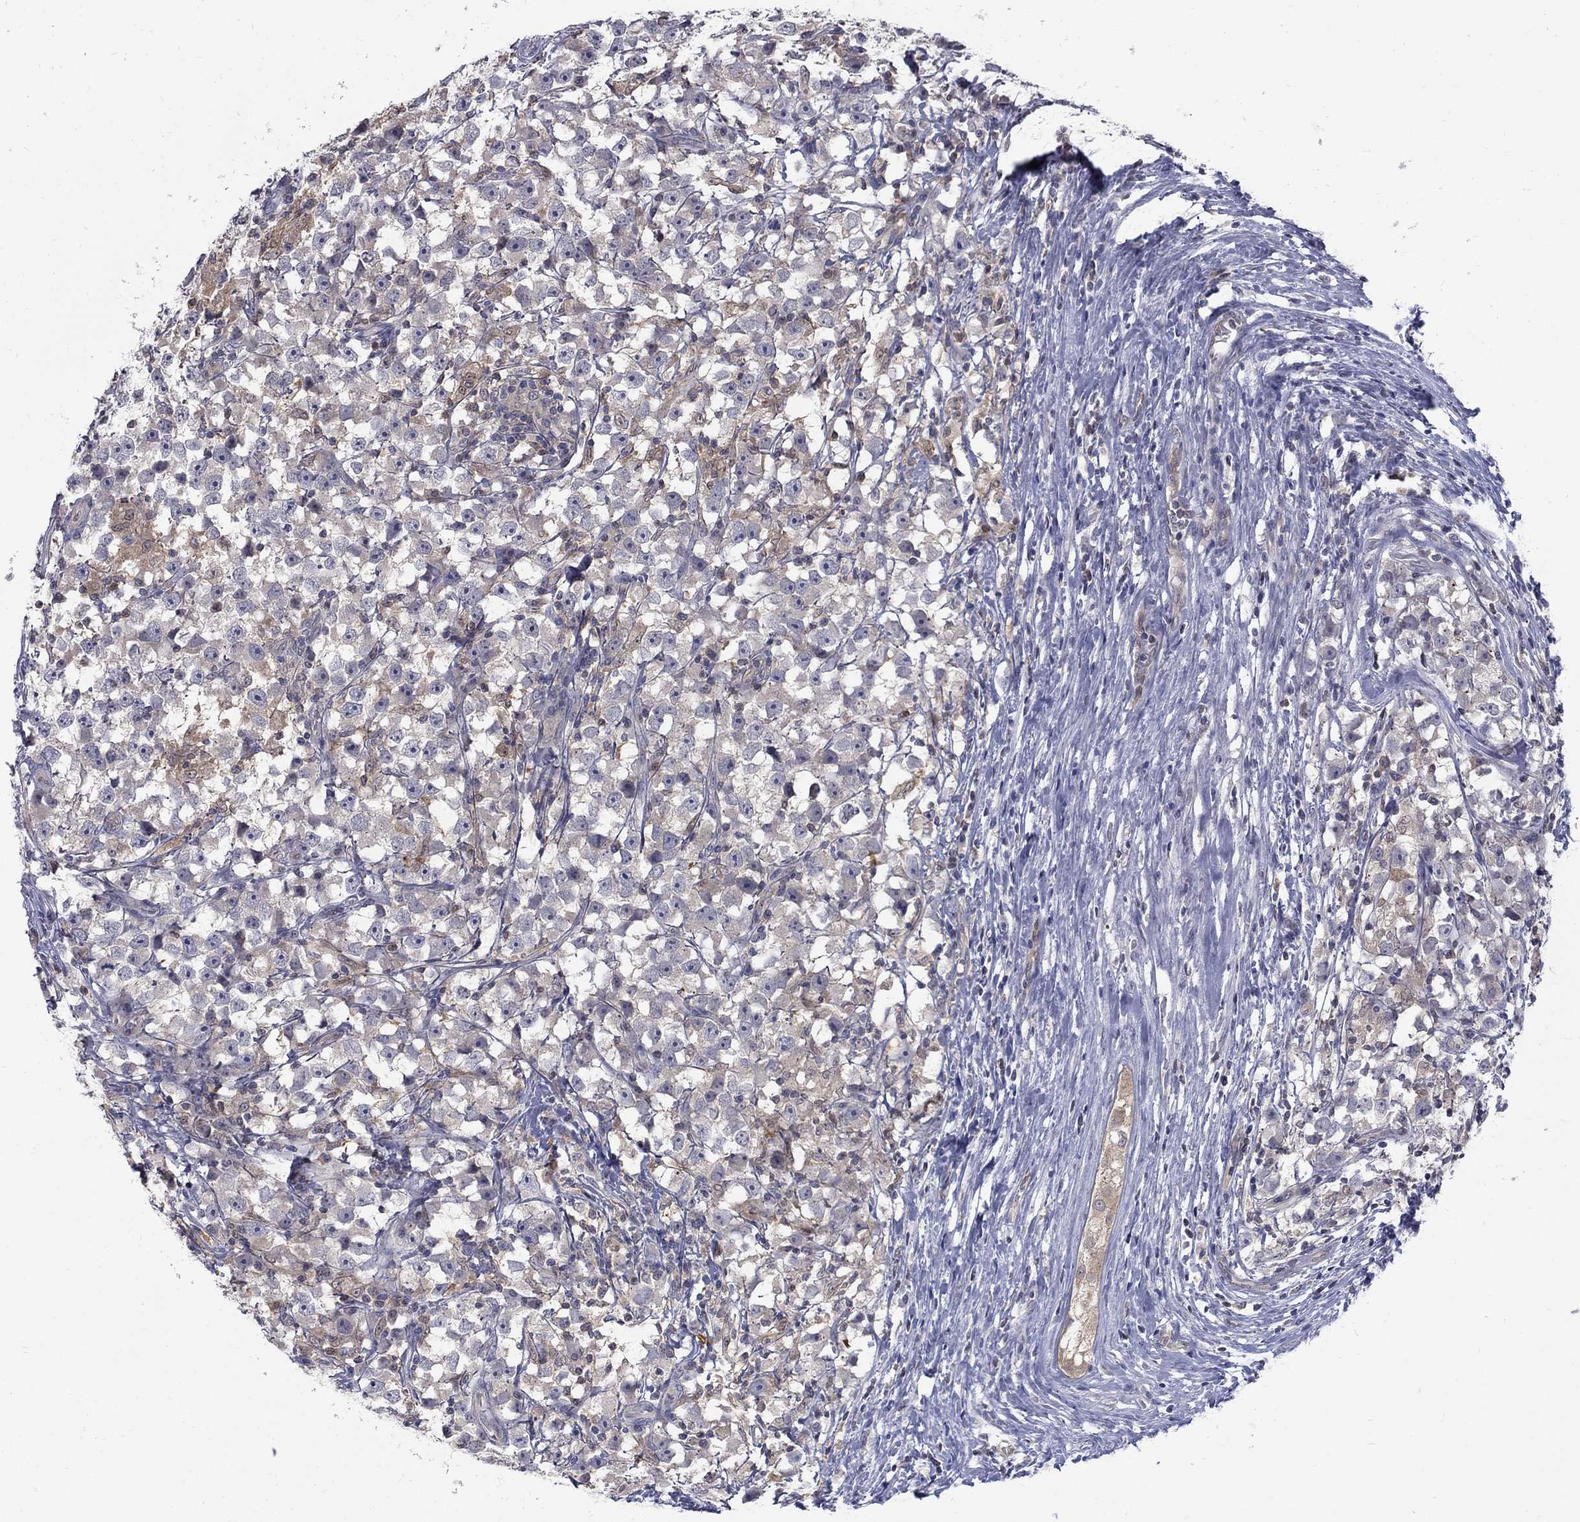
{"staining": {"intensity": "negative", "quantity": "none", "location": "none"}, "tissue": "testis cancer", "cell_type": "Tumor cells", "image_type": "cancer", "snomed": [{"axis": "morphology", "description": "Seminoma, NOS"}, {"axis": "topography", "description": "Testis"}], "caption": "An image of human testis cancer is negative for staining in tumor cells.", "gene": "HKDC1", "patient": {"sex": "male", "age": 33}}